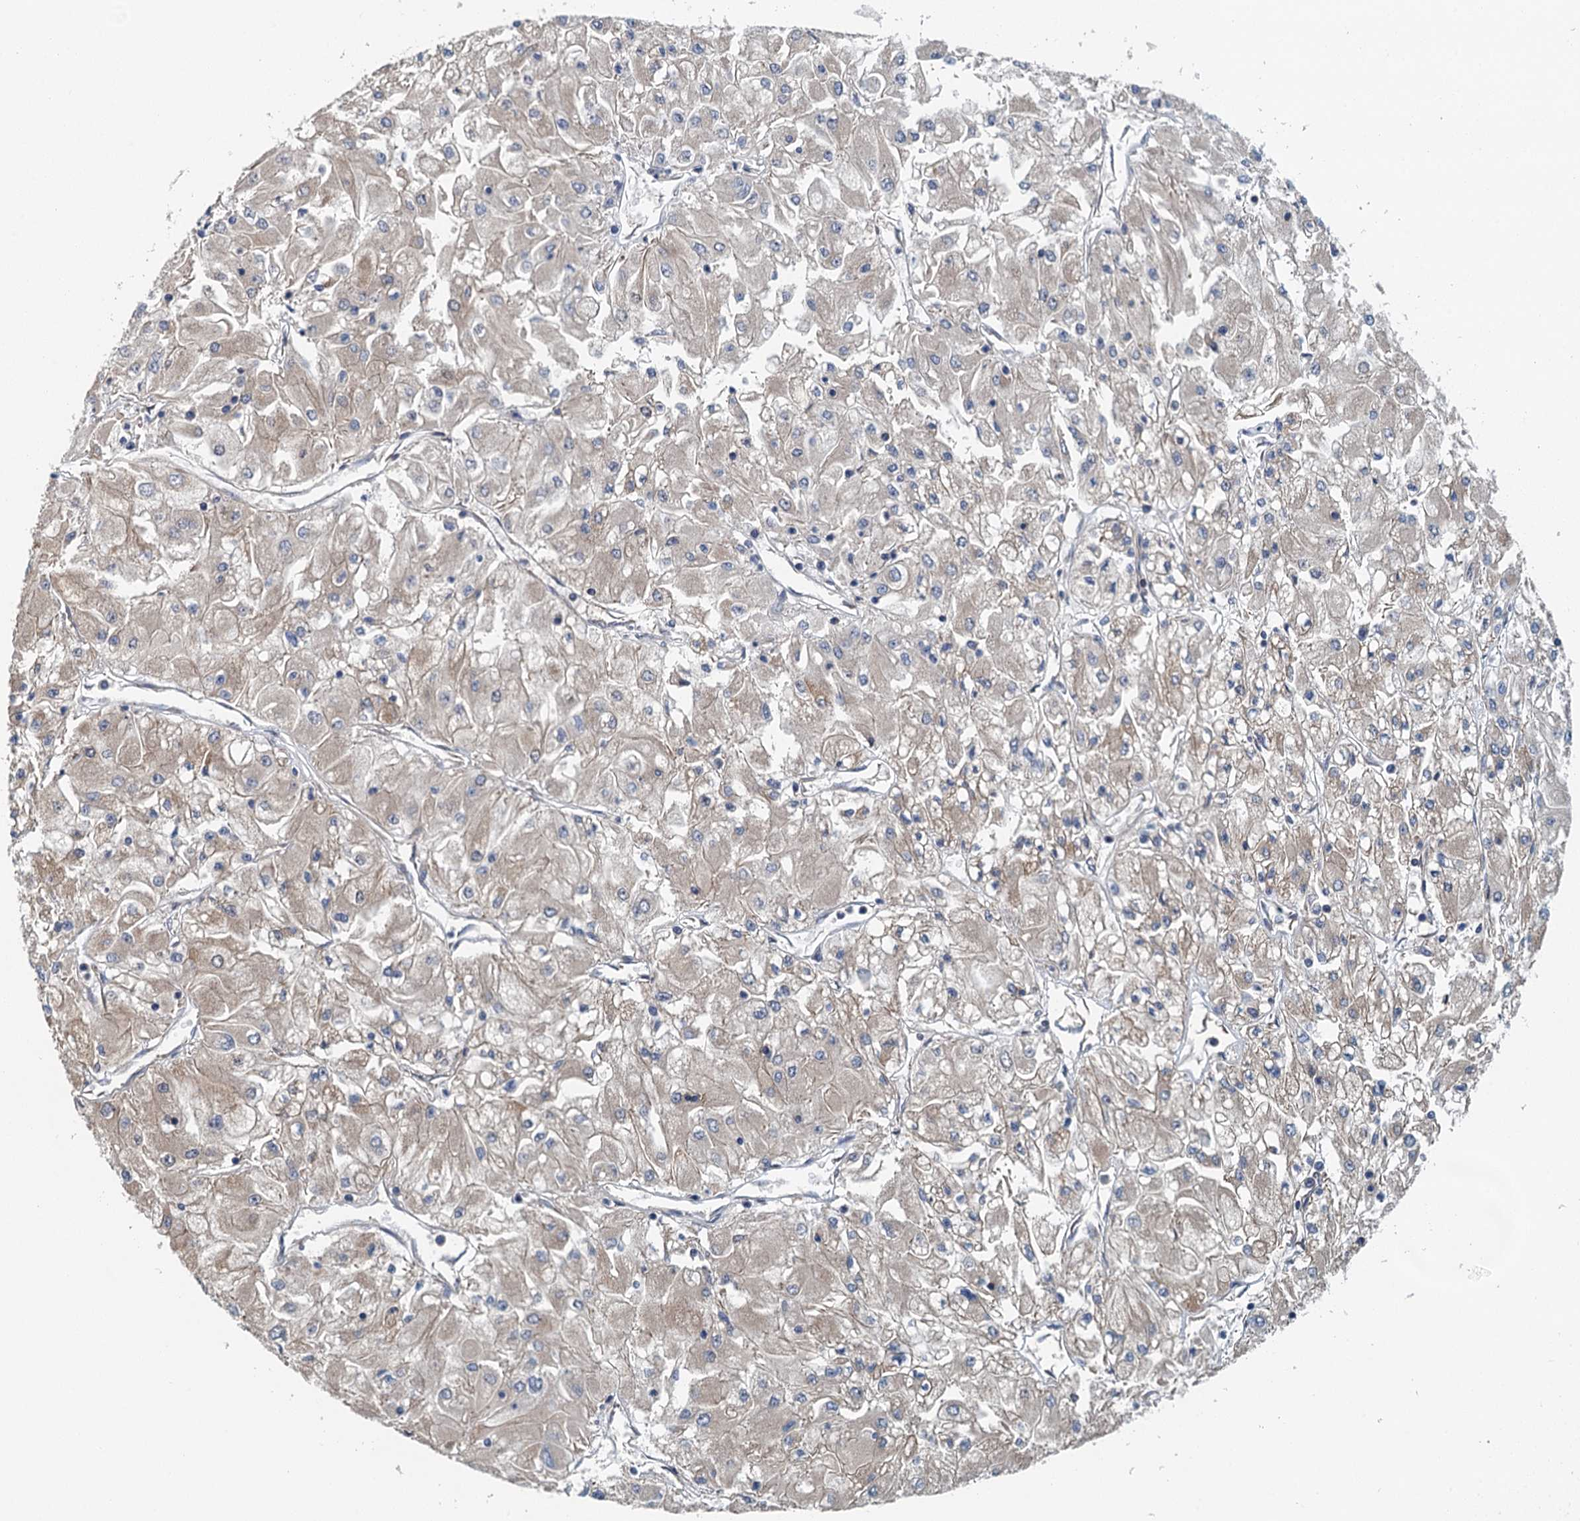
{"staining": {"intensity": "weak", "quantity": "<25%", "location": "cytoplasmic/membranous"}, "tissue": "renal cancer", "cell_type": "Tumor cells", "image_type": "cancer", "snomed": [{"axis": "morphology", "description": "Adenocarcinoma, NOS"}, {"axis": "topography", "description": "Kidney"}], "caption": "Immunohistochemistry histopathology image of neoplastic tissue: human adenocarcinoma (renal) stained with DAB exhibits no significant protein staining in tumor cells.", "gene": "PPP1R14D", "patient": {"sex": "male", "age": 80}}